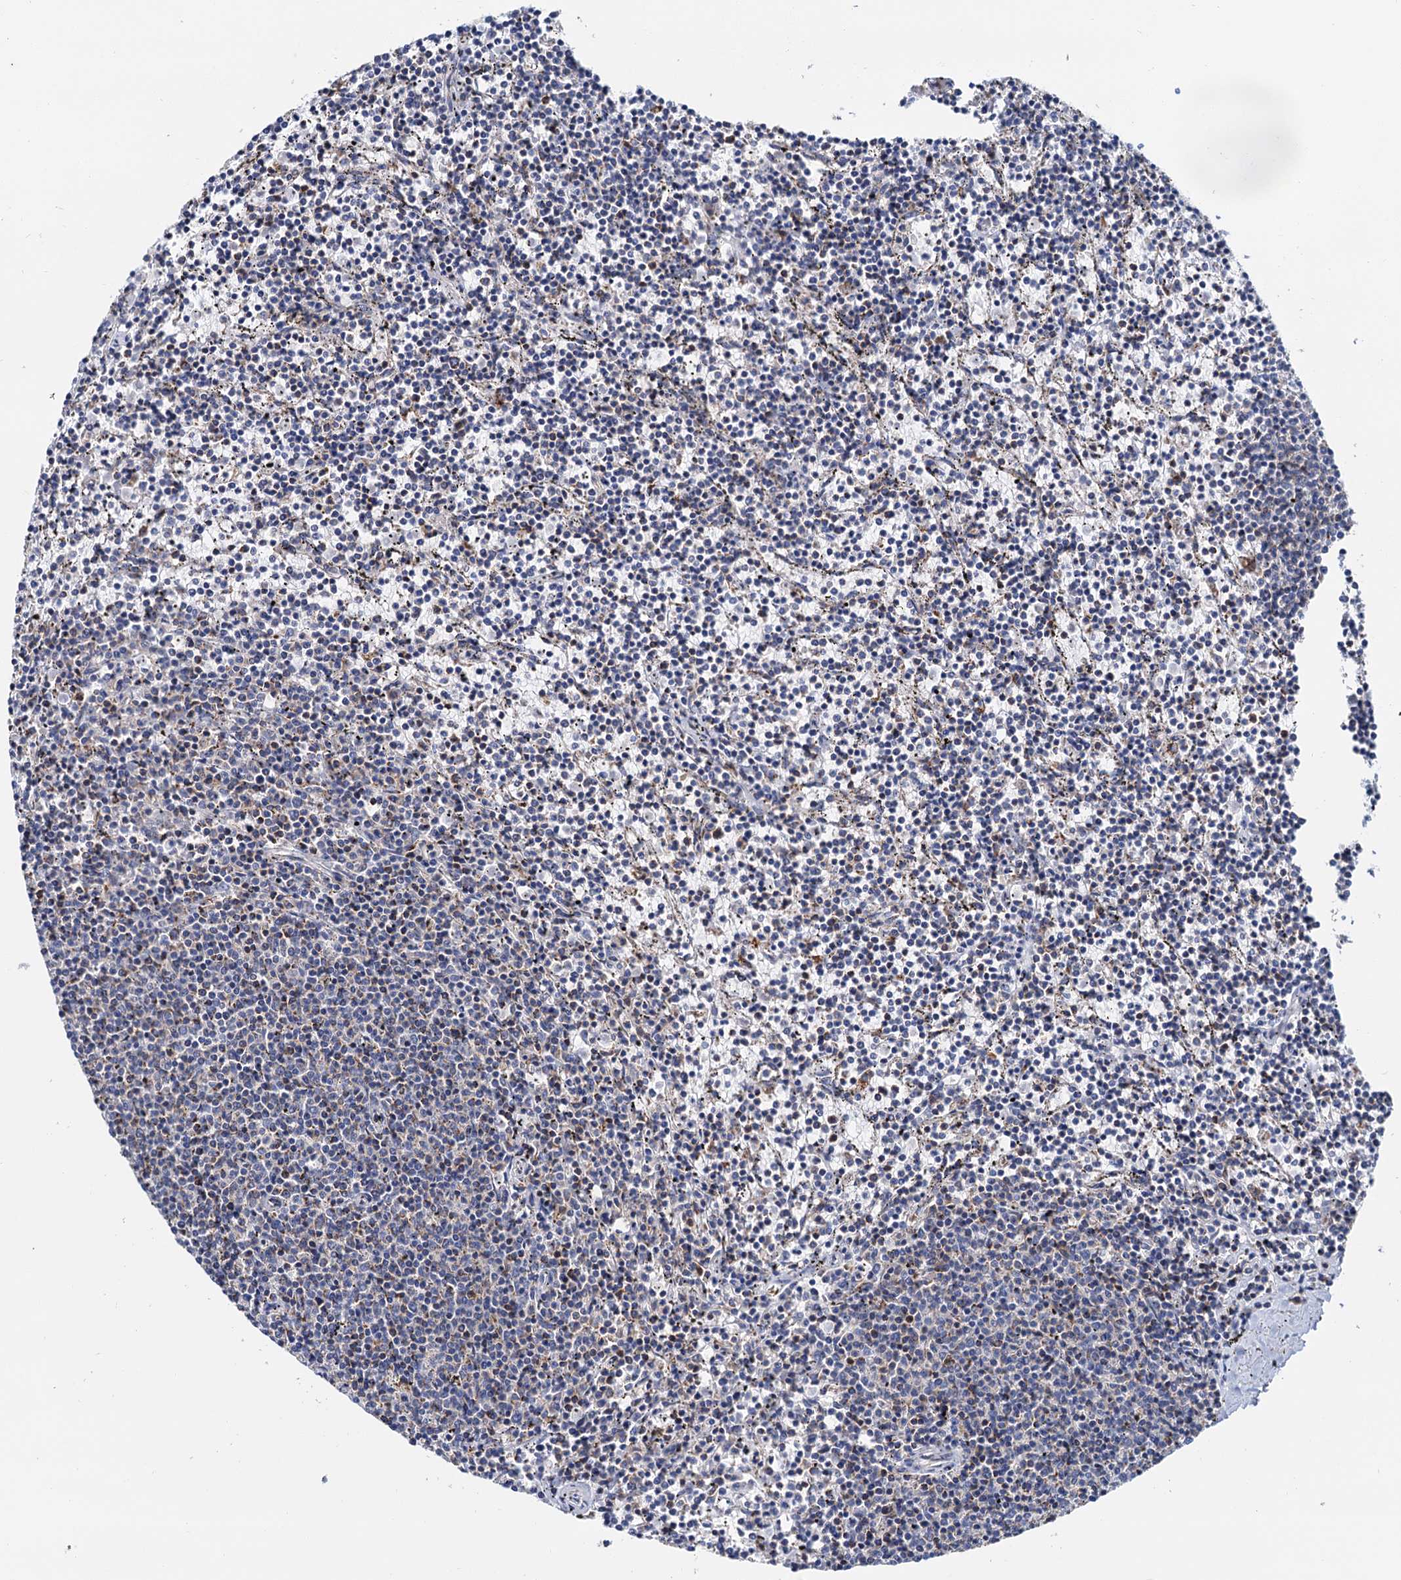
{"staining": {"intensity": "negative", "quantity": "none", "location": "none"}, "tissue": "lymphoma", "cell_type": "Tumor cells", "image_type": "cancer", "snomed": [{"axis": "morphology", "description": "Malignant lymphoma, non-Hodgkin's type, Low grade"}, {"axis": "topography", "description": "Spleen"}], "caption": "Immunohistochemical staining of human malignant lymphoma, non-Hodgkin's type (low-grade) displays no significant expression in tumor cells.", "gene": "C2CD3", "patient": {"sex": "female", "age": 50}}